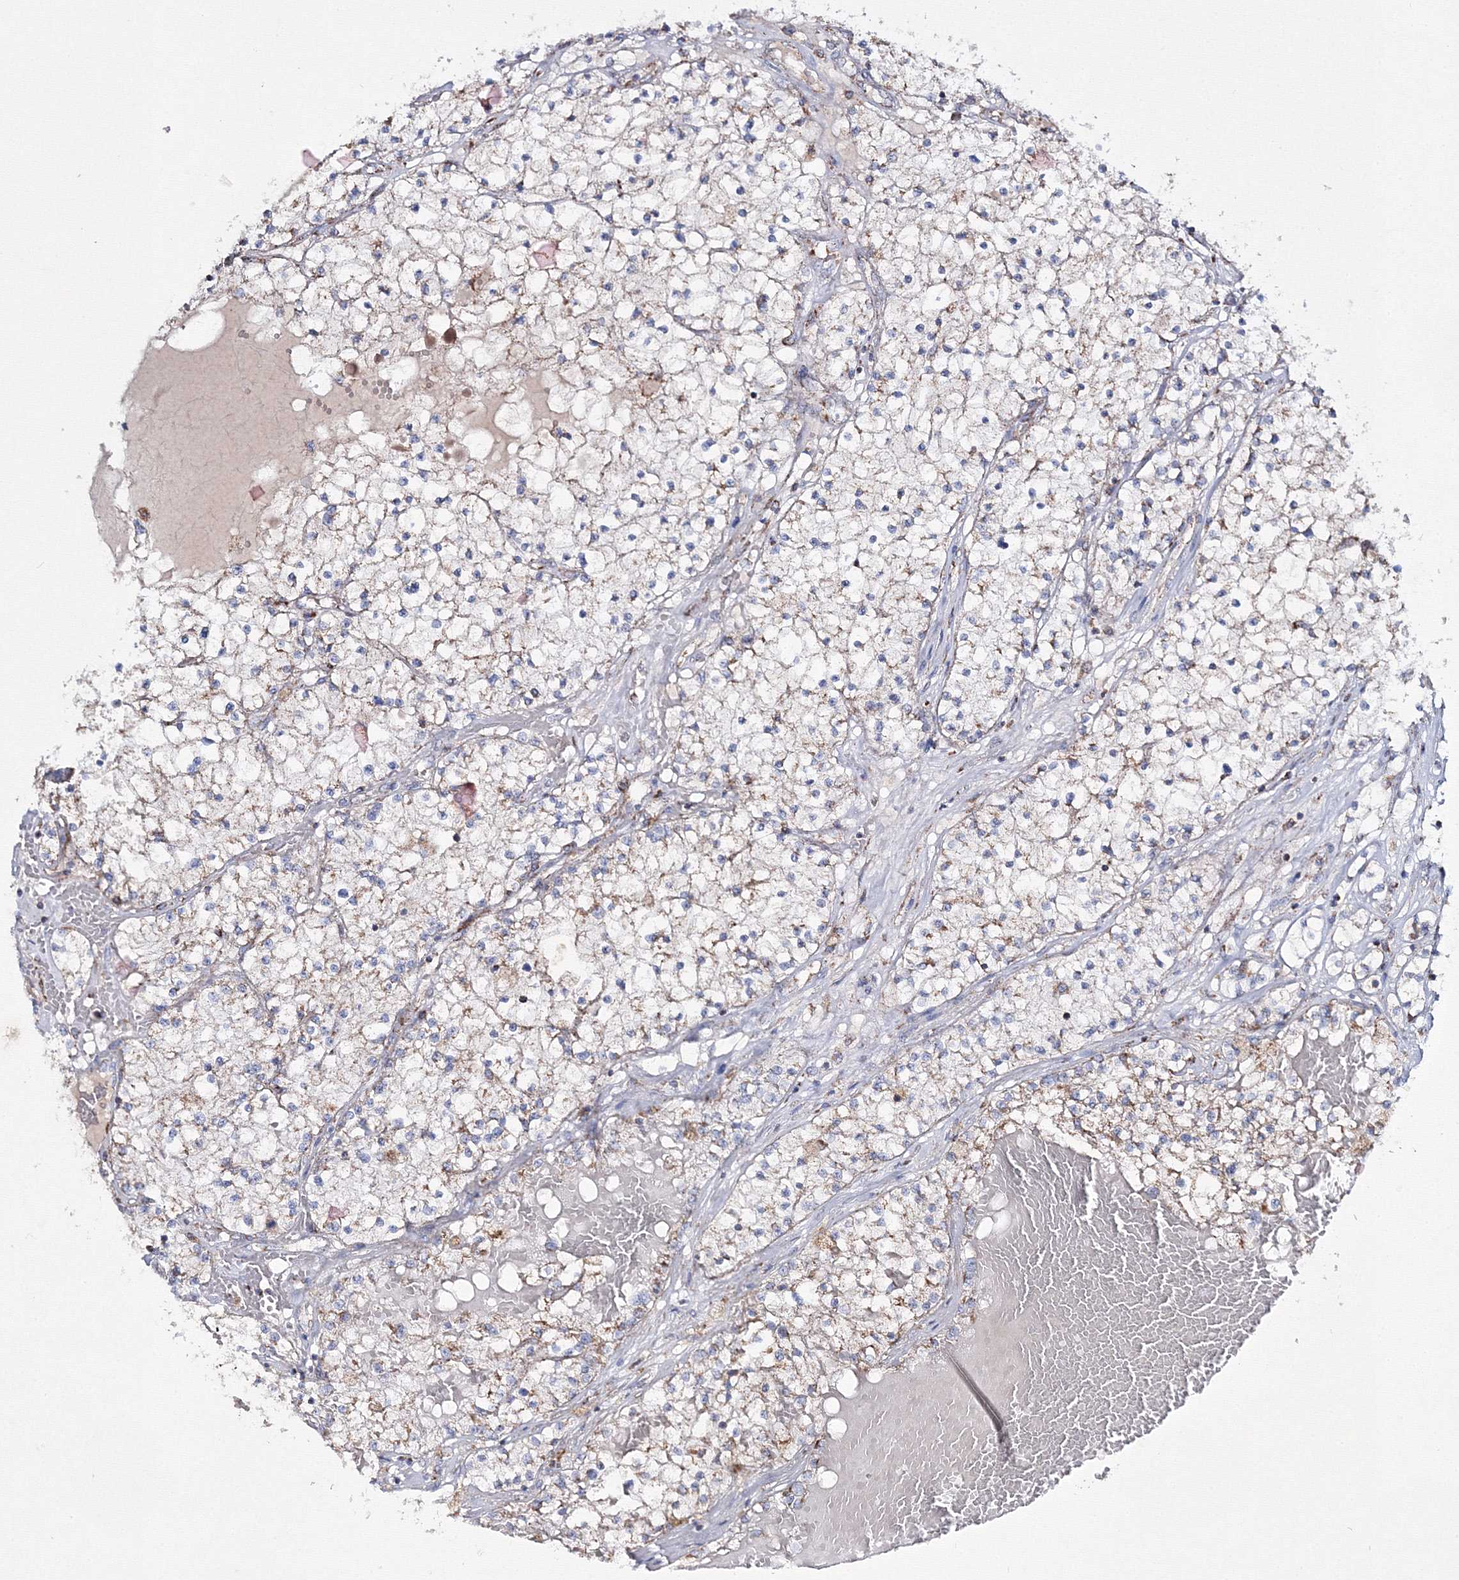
{"staining": {"intensity": "weak", "quantity": "<25%", "location": "cytoplasmic/membranous"}, "tissue": "renal cancer", "cell_type": "Tumor cells", "image_type": "cancer", "snomed": [{"axis": "morphology", "description": "Normal tissue, NOS"}, {"axis": "morphology", "description": "Adenocarcinoma, NOS"}, {"axis": "topography", "description": "Kidney"}], "caption": "The photomicrograph demonstrates no staining of tumor cells in adenocarcinoma (renal). (Stains: DAB (3,3'-diaminobenzidine) immunohistochemistry (IHC) with hematoxylin counter stain, Microscopy: brightfield microscopy at high magnification).", "gene": "IGSF9", "patient": {"sex": "male", "age": 68}}